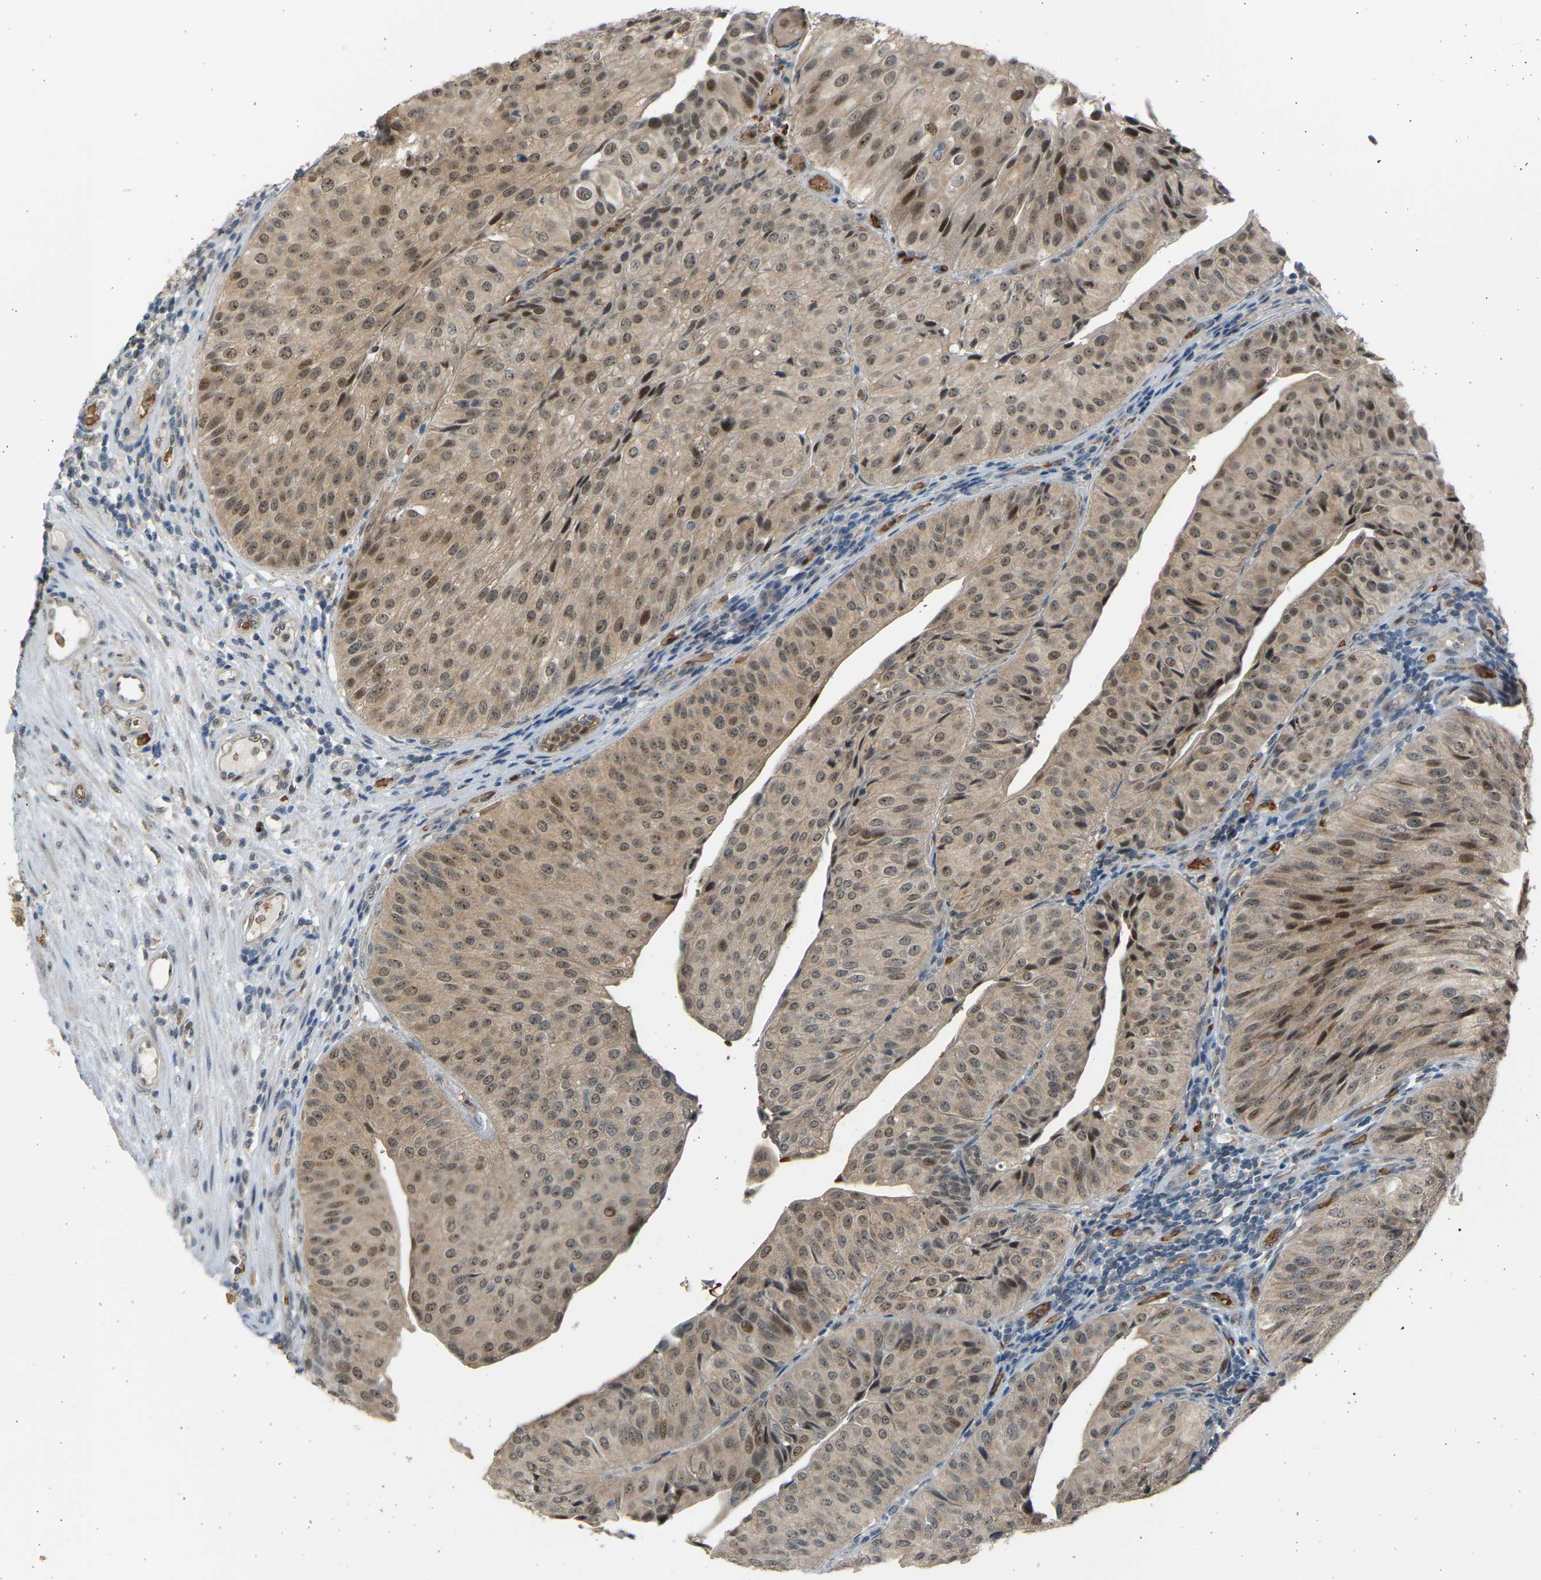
{"staining": {"intensity": "moderate", "quantity": ">75%", "location": "cytoplasmic/membranous,nuclear"}, "tissue": "urothelial cancer", "cell_type": "Tumor cells", "image_type": "cancer", "snomed": [{"axis": "morphology", "description": "Urothelial carcinoma, Low grade"}, {"axis": "topography", "description": "Urinary bladder"}], "caption": "Tumor cells reveal moderate cytoplasmic/membranous and nuclear expression in approximately >75% of cells in urothelial carcinoma (low-grade). Nuclei are stained in blue.", "gene": "BIRC2", "patient": {"sex": "male", "age": 67}}